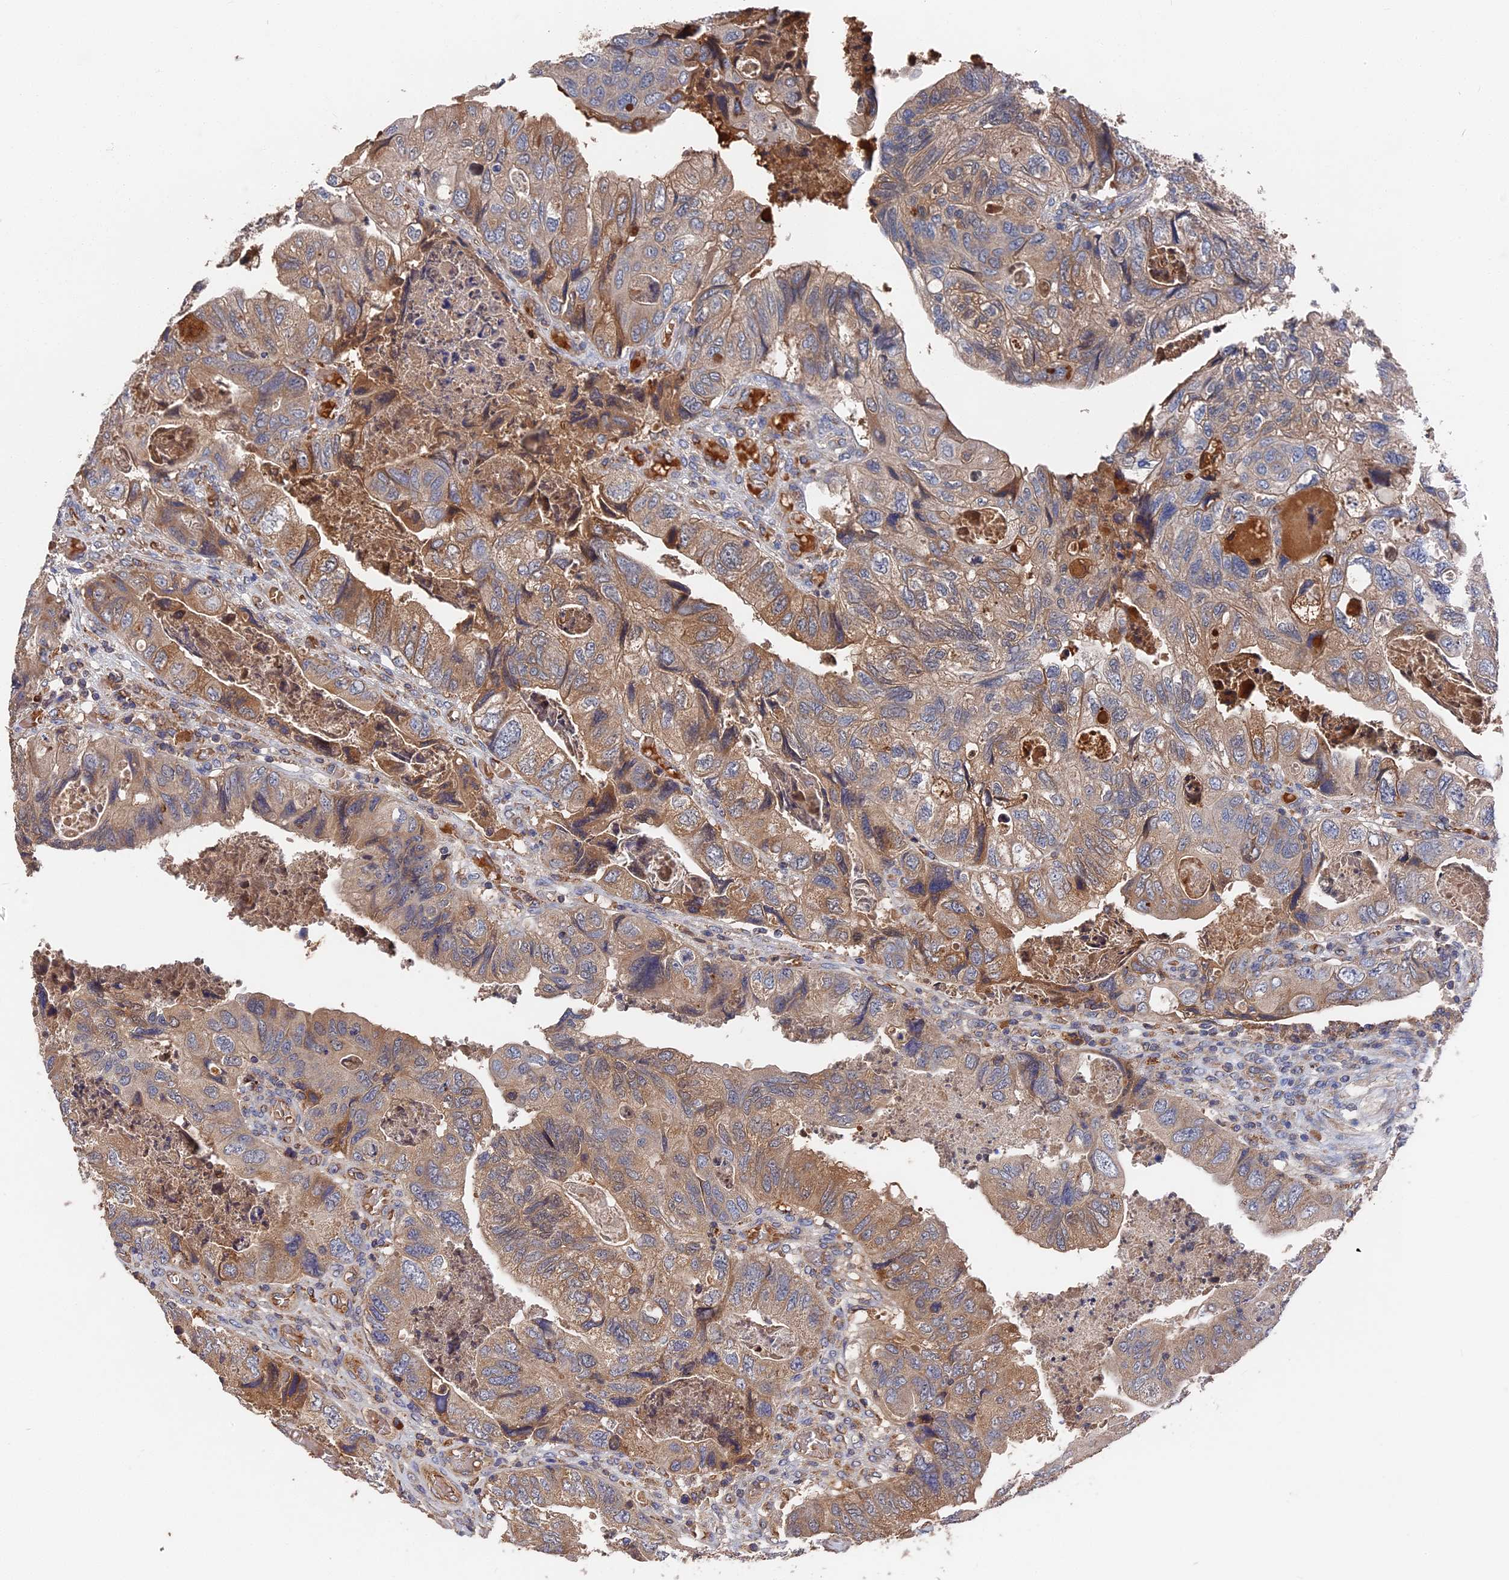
{"staining": {"intensity": "moderate", "quantity": ">75%", "location": "cytoplasmic/membranous"}, "tissue": "colorectal cancer", "cell_type": "Tumor cells", "image_type": "cancer", "snomed": [{"axis": "morphology", "description": "Adenocarcinoma, NOS"}, {"axis": "topography", "description": "Rectum"}], "caption": "This micrograph demonstrates IHC staining of human colorectal cancer (adenocarcinoma), with medium moderate cytoplasmic/membranous staining in approximately >75% of tumor cells.", "gene": "DHRS11", "patient": {"sex": "male", "age": 63}}